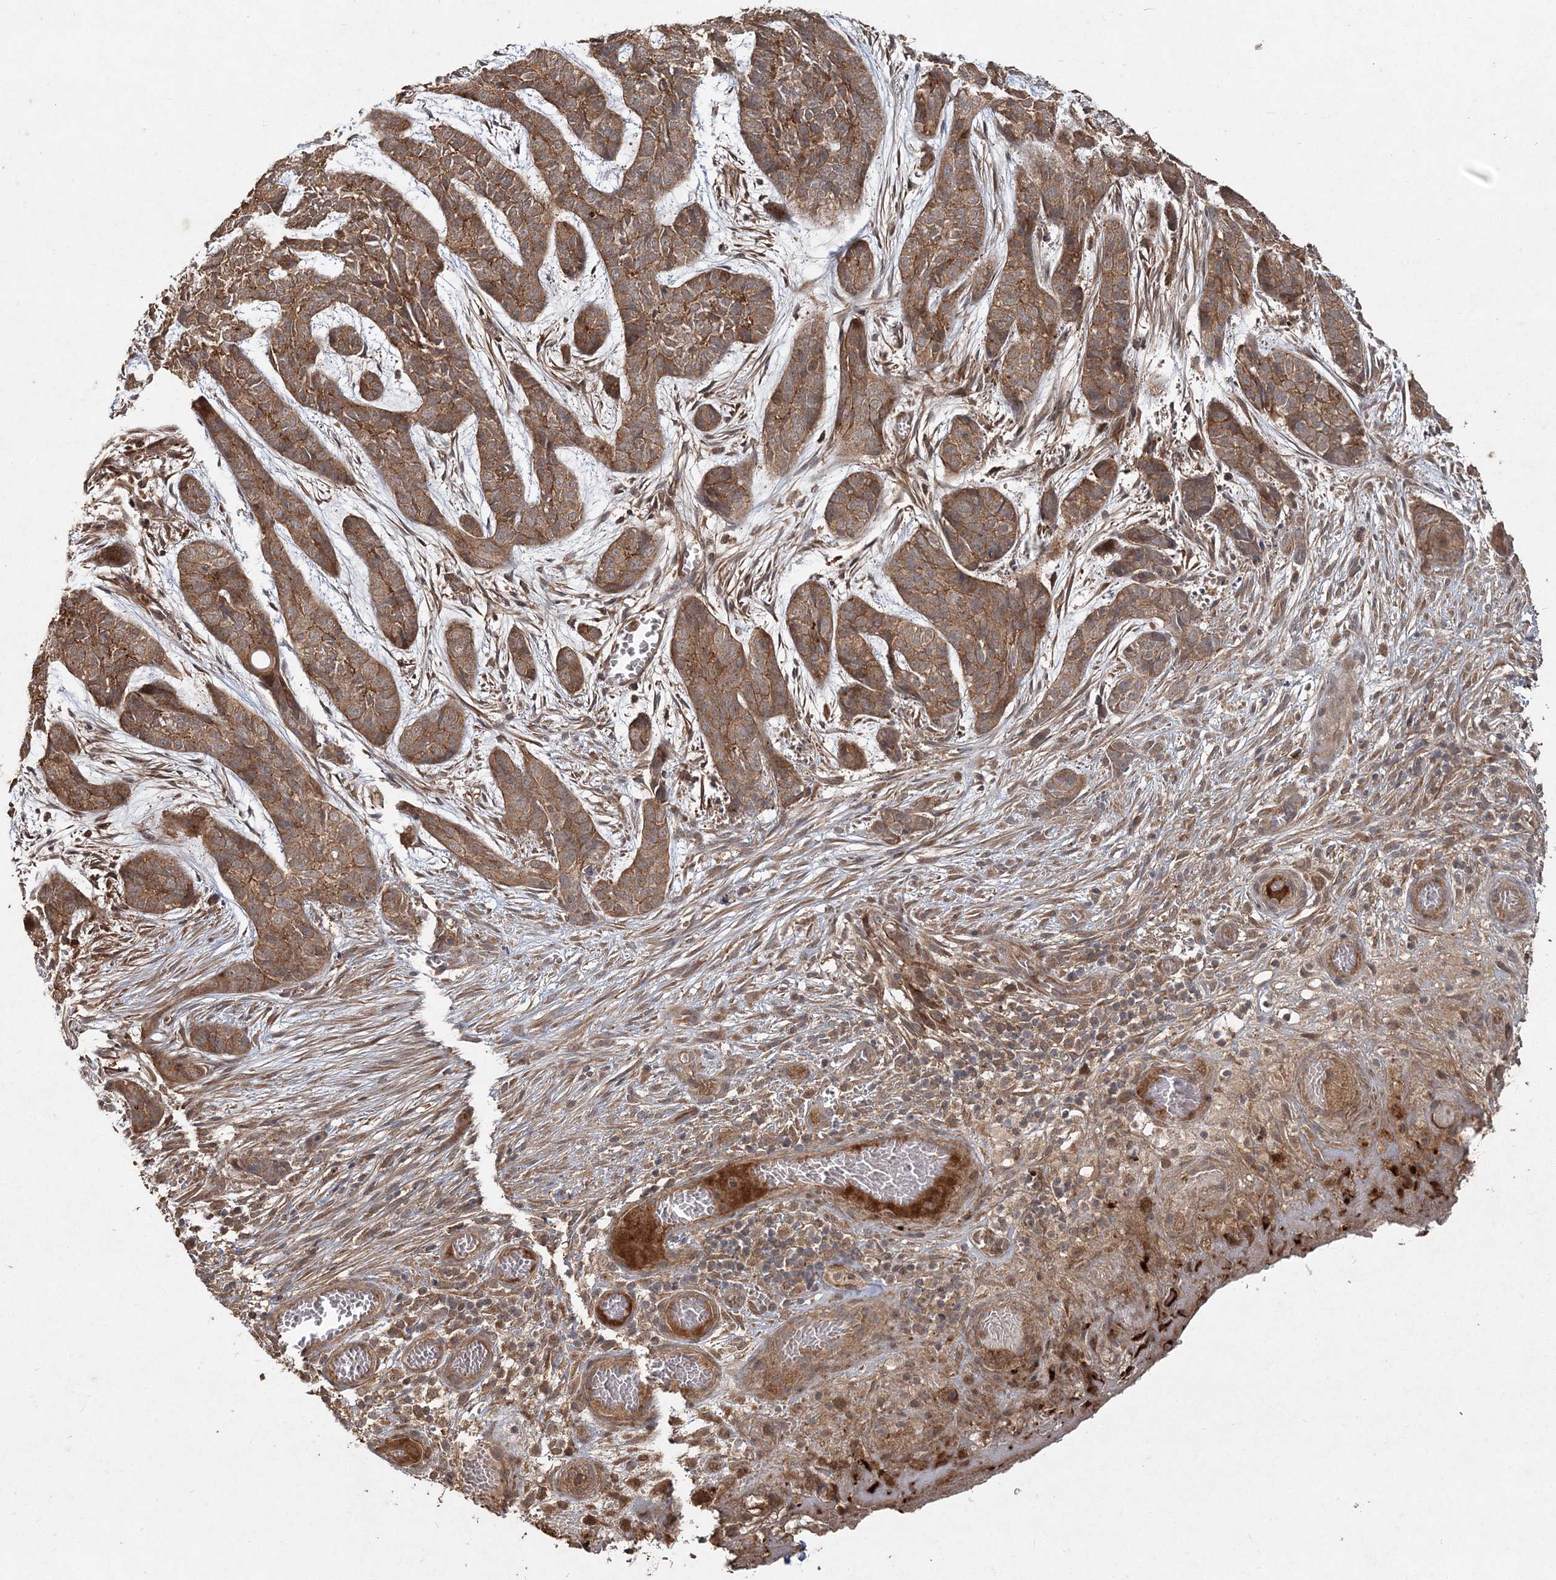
{"staining": {"intensity": "moderate", "quantity": ">75%", "location": "cytoplasmic/membranous"}, "tissue": "skin cancer", "cell_type": "Tumor cells", "image_type": "cancer", "snomed": [{"axis": "morphology", "description": "Basal cell carcinoma"}, {"axis": "topography", "description": "Skin"}], "caption": "High-magnification brightfield microscopy of basal cell carcinoma (skin) stained with DAB (3,3'-diaminobenzidine) (brown) and counterstained with hematoxylin (blue). tumor cells exhibit moderate cytoplasmic/membranous staining is present in approximately>75% of cells.", "gene": "SPRY1", "patient": {"sex": "female", "age": 64}}